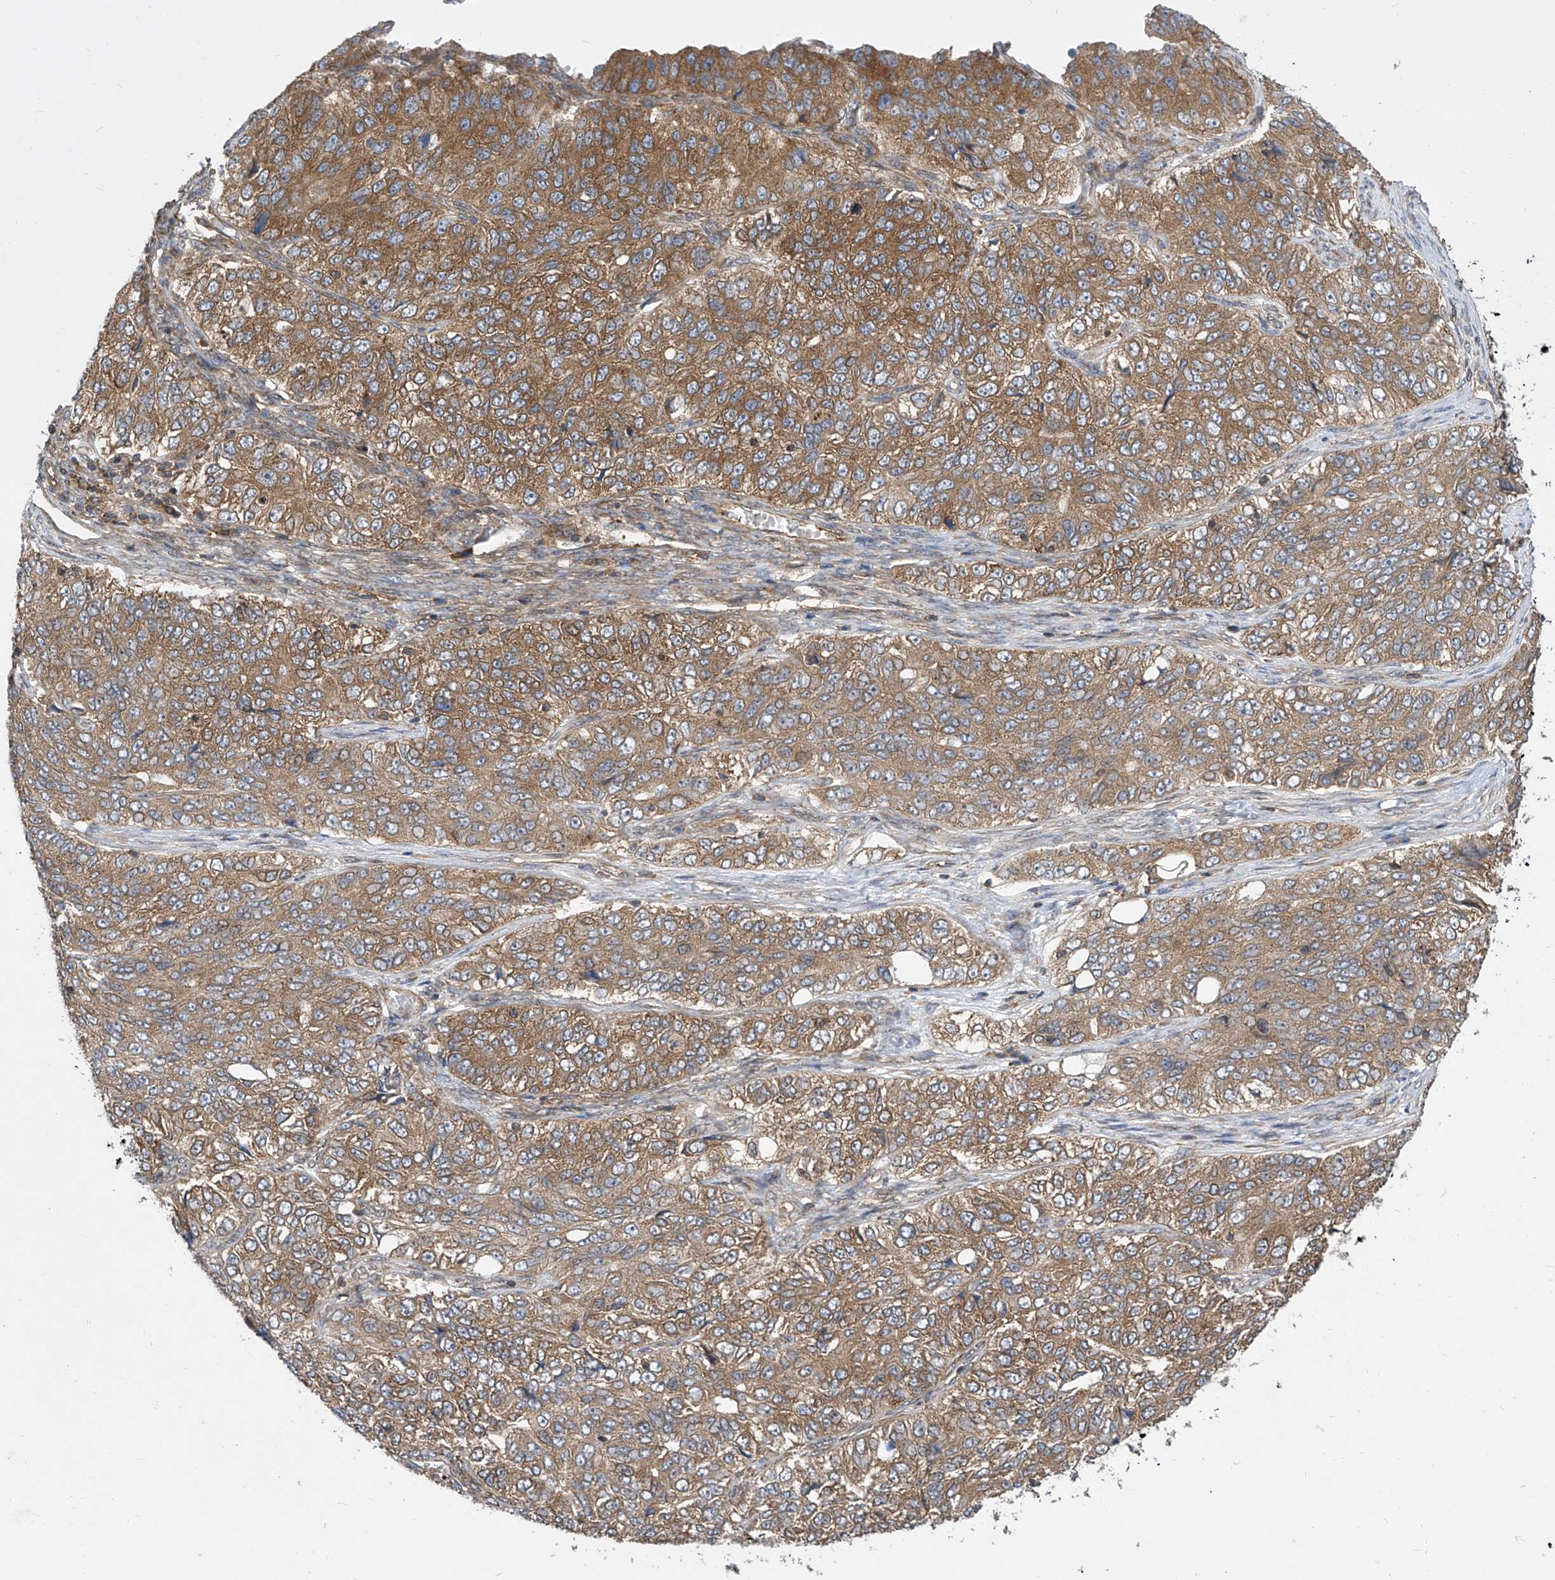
{"staining": {"intensity": "moderate", "quantity": ">75%", "location": "cytoplasmic/membranous"}, "tissue": "ovarian cancer", "cell_type": "Tumor cells", "image_type": "cancer", "snomed": [{"axis": "morphology", "description": "Carcinoma, endometroid"}, {"axis": "topography", "description": "Ovary"}], "caption": "A brown stain labels moderate cytoplasmic/membranous expression of a protein in ovarian endometroid carcinoma tumor cells.", "gene": "EIF3M", "patient": {"sex": "female", "age": 51}}